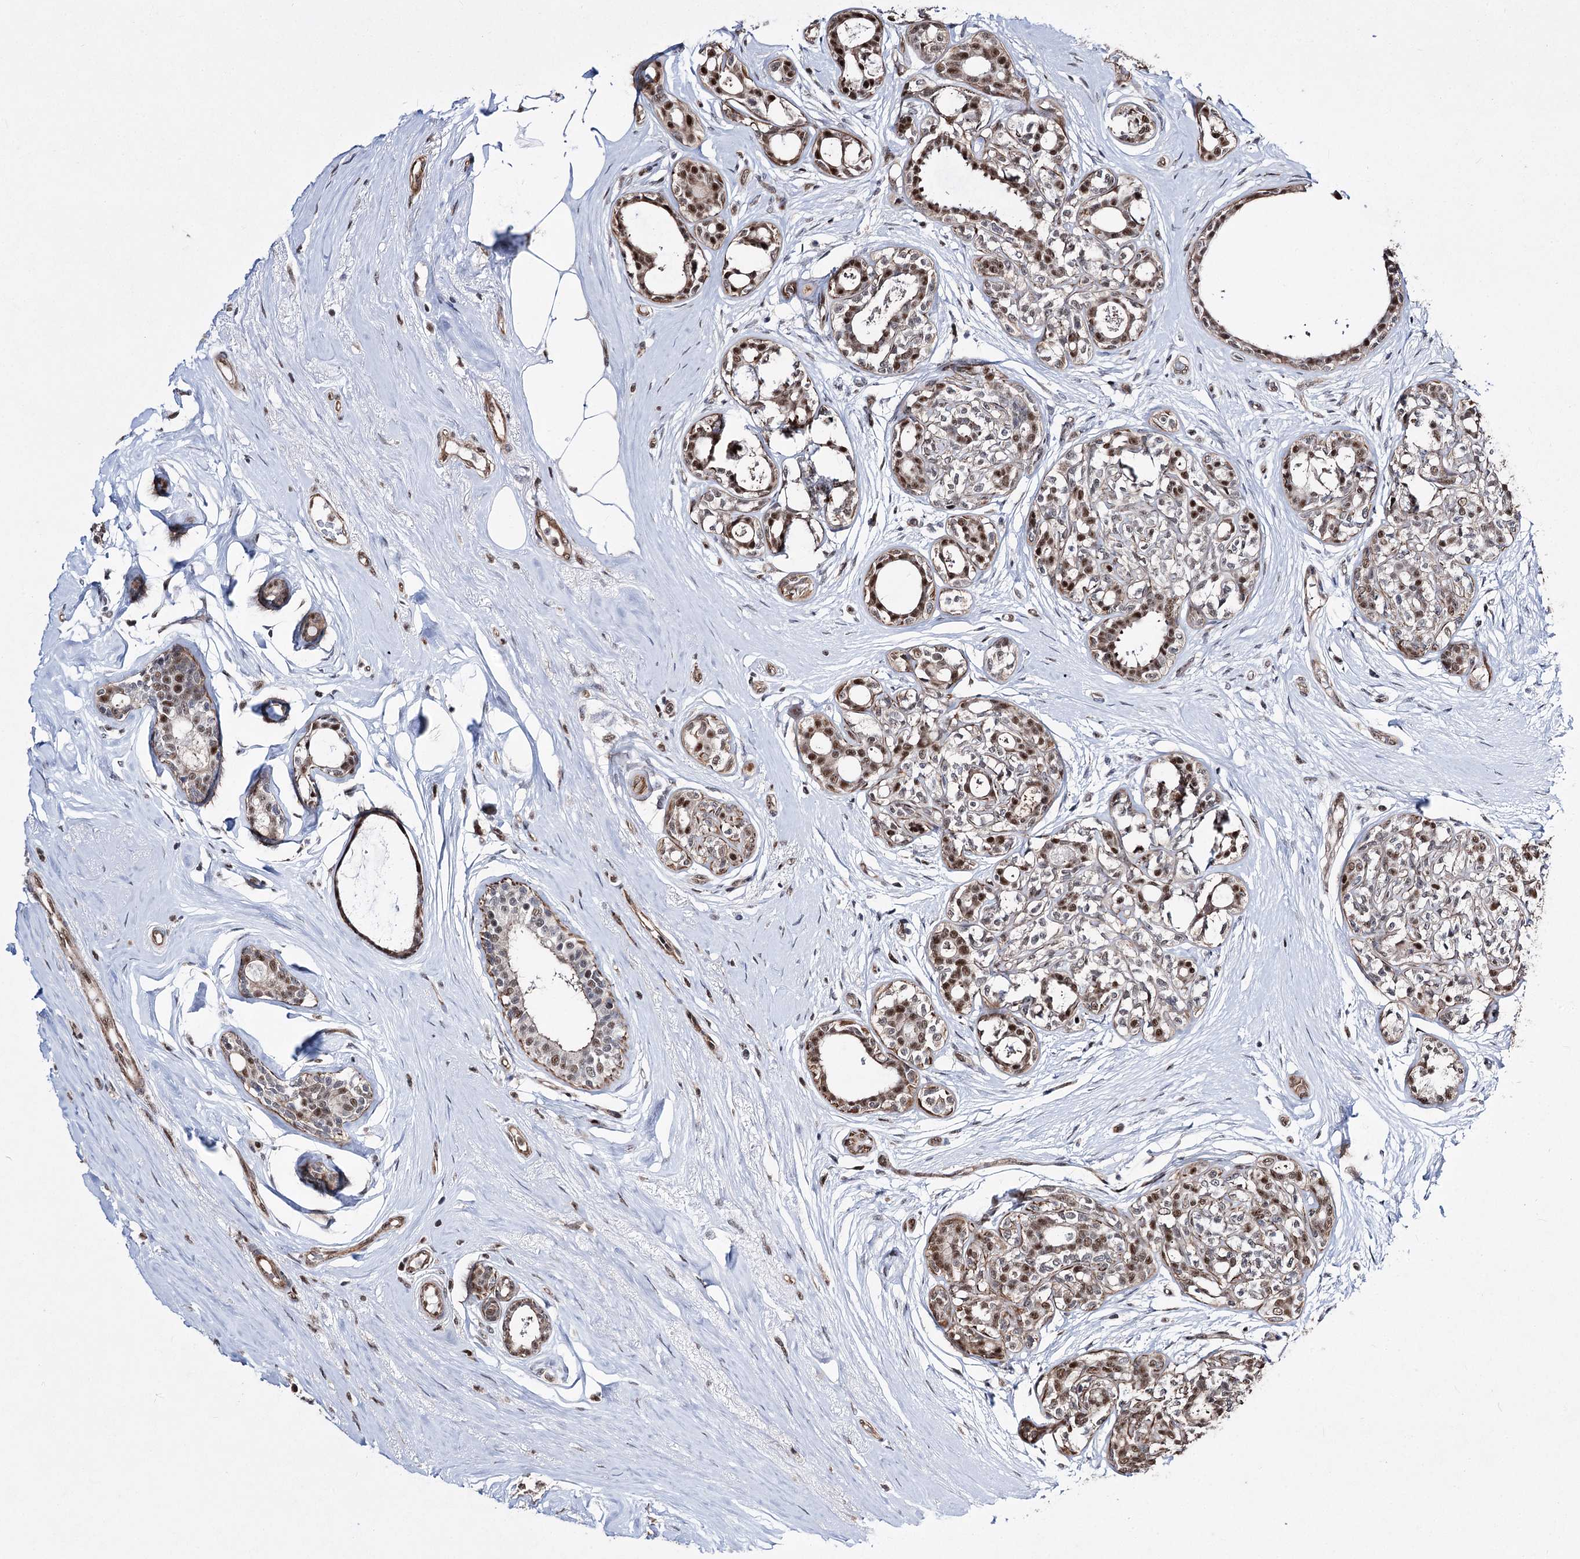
{"staining": {"intensity": "moderate", "quantity": "25%-75%", "location": "nuclear"}, "tissue": "breast cancer", "cell_type": "Tumor cells", "image_type": "cancer", "snomed": [{"axis": "morphology", "description": "Lobular carcinoma"}, {"axis": "topography", "description": "Breast"}], "caption": "A histopathology image of human lobular carcinoma (breast) stained for a protein reveals moderate nuclear brown staining in tumor cells.", "gene": "CHMP7", "patient": {"sex": "female", "age": 51}}